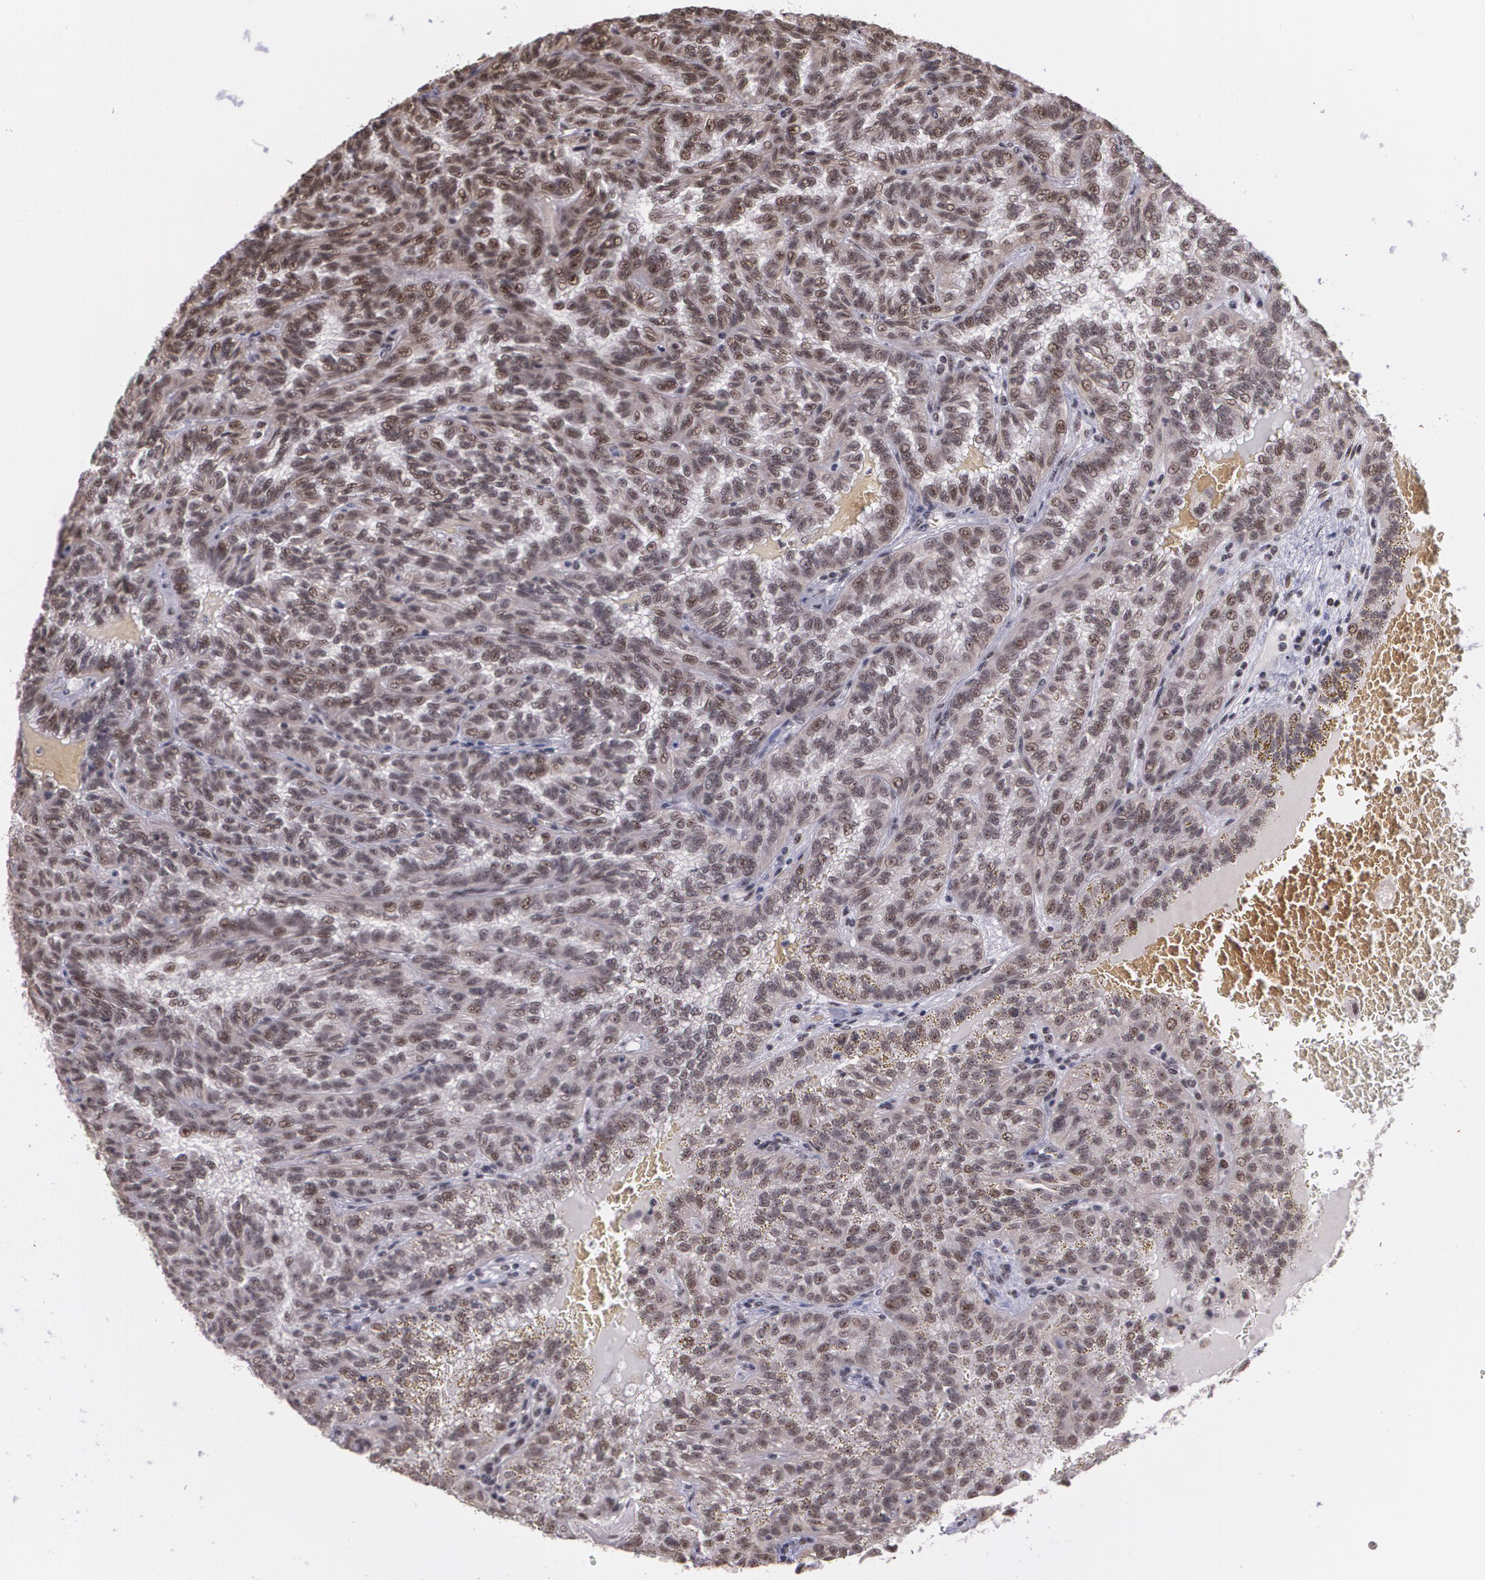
{"staining": {"intensity": "moderate", "quantity": ">75%", "location": "cytoplasmic/membranous,nuclear"}, "tissue": "renal cancer", "cell_type": "Tumor cells", "image_type": "cancer", "snomed": [{"axis": "morphology", "description": "Inflammation, NOS"}, {"axis": "morphology", "description": "Adenocarcinoma, NOS"}, {"axis": "topography", "description": "Kidney"}], "caption": "Human renal cancer (adenocarcinoma) stained with a brown dye displays moderate cytoplasmic/membranous and nuclear positive expression in approximately >75% of tumor cells.", "gene": "C6orf15", "patient": {"sex": "male", "age": 68}}